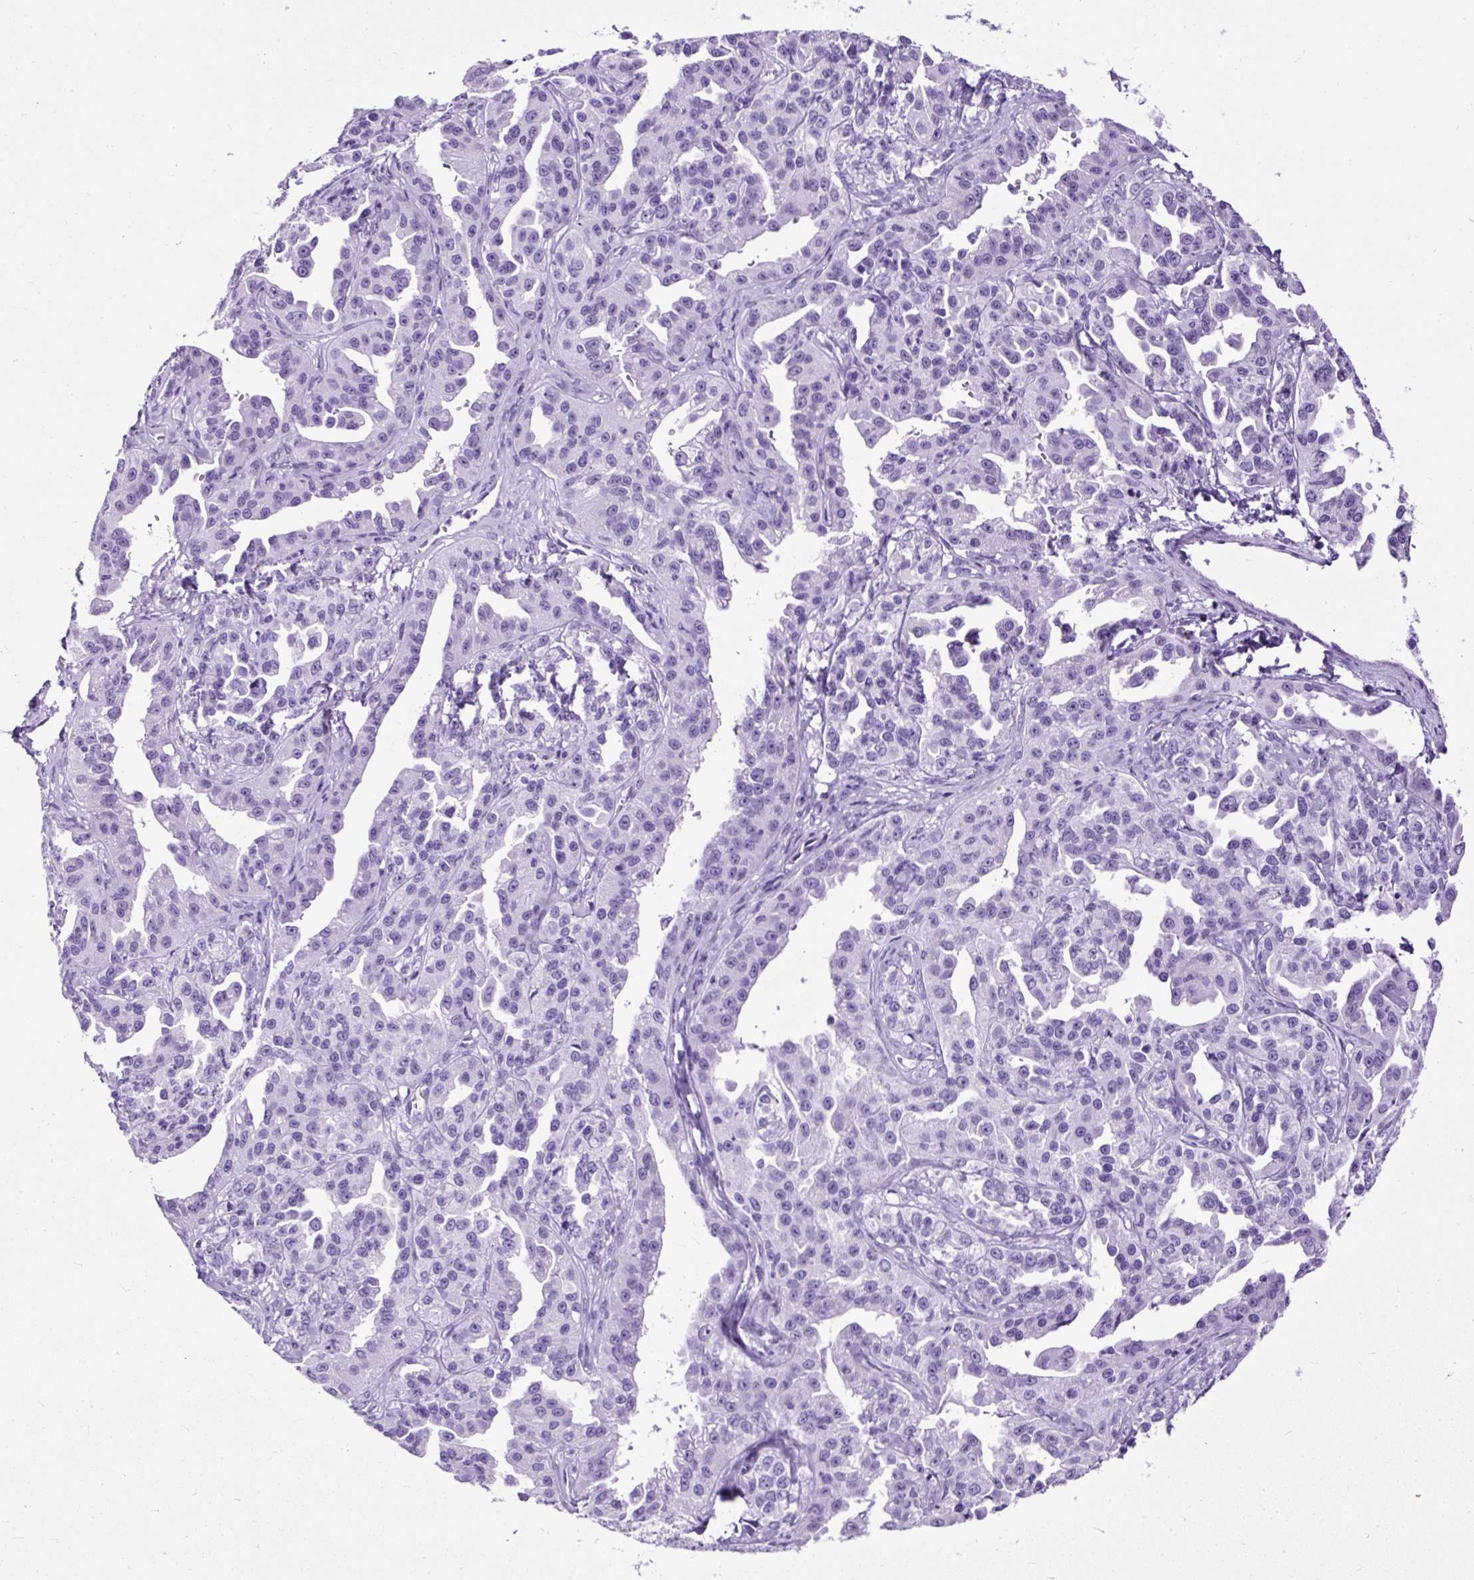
{"staining": {"intensity": "negative", "quantity": "none", "location": "none"}, "tissue": "ovarian cancer", "cell_type": "Tumor cells", "image_type": "cancer", "snomed": [{"axis": "morphology", "description": "Cystadenocarcinoma, serous, NOS"}, {"axis": "topography", "description": "Ovary"}], "caption": "The immunohistochemistry (IHC) image has no significant staining in tumor cells of ovarian cancer tissue.", "gene": "NTS", "patient": {"sex": "female", "age": 75}}